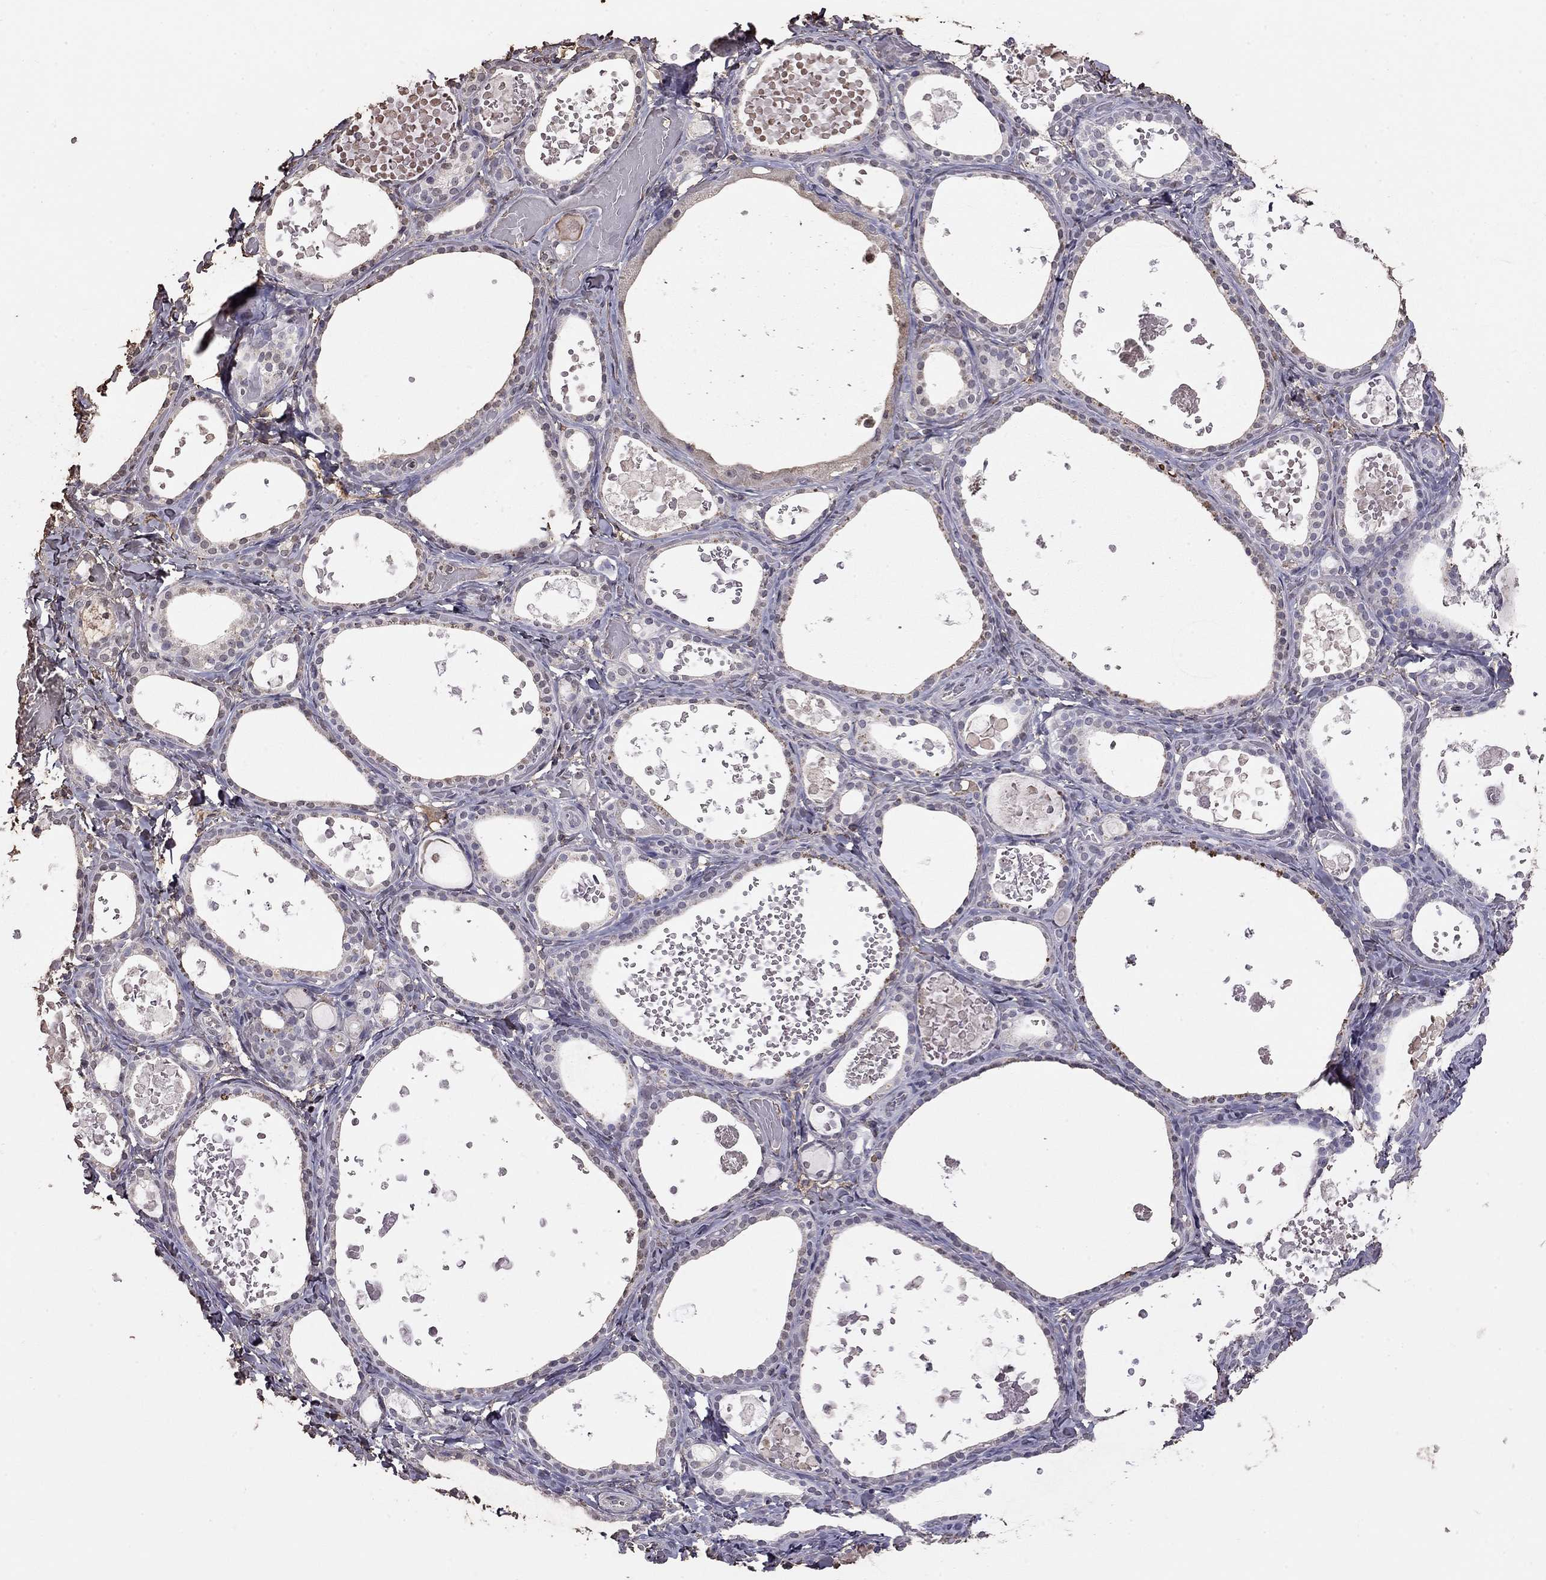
{"staining": {"intensity": "negative", "quantity": "none", "location": "none"}, "tissue": "thyroid gland", "cell_type": "Glandular cells", "image_type": "normal", "snomed": [{"axis": "morphology", "description": "Normal tissue, NOS"}, {"axis": "topography", "description": "Thyroid gland"}], "caption": "A photomicrograph of thyroid gland stained for a protein exhibits no brown staining in glandular cells. (DAB immunohistochemistry (IHC), high magnification).", "gene": "SUN3", "patient": {"sex": "female", "age": 56}}